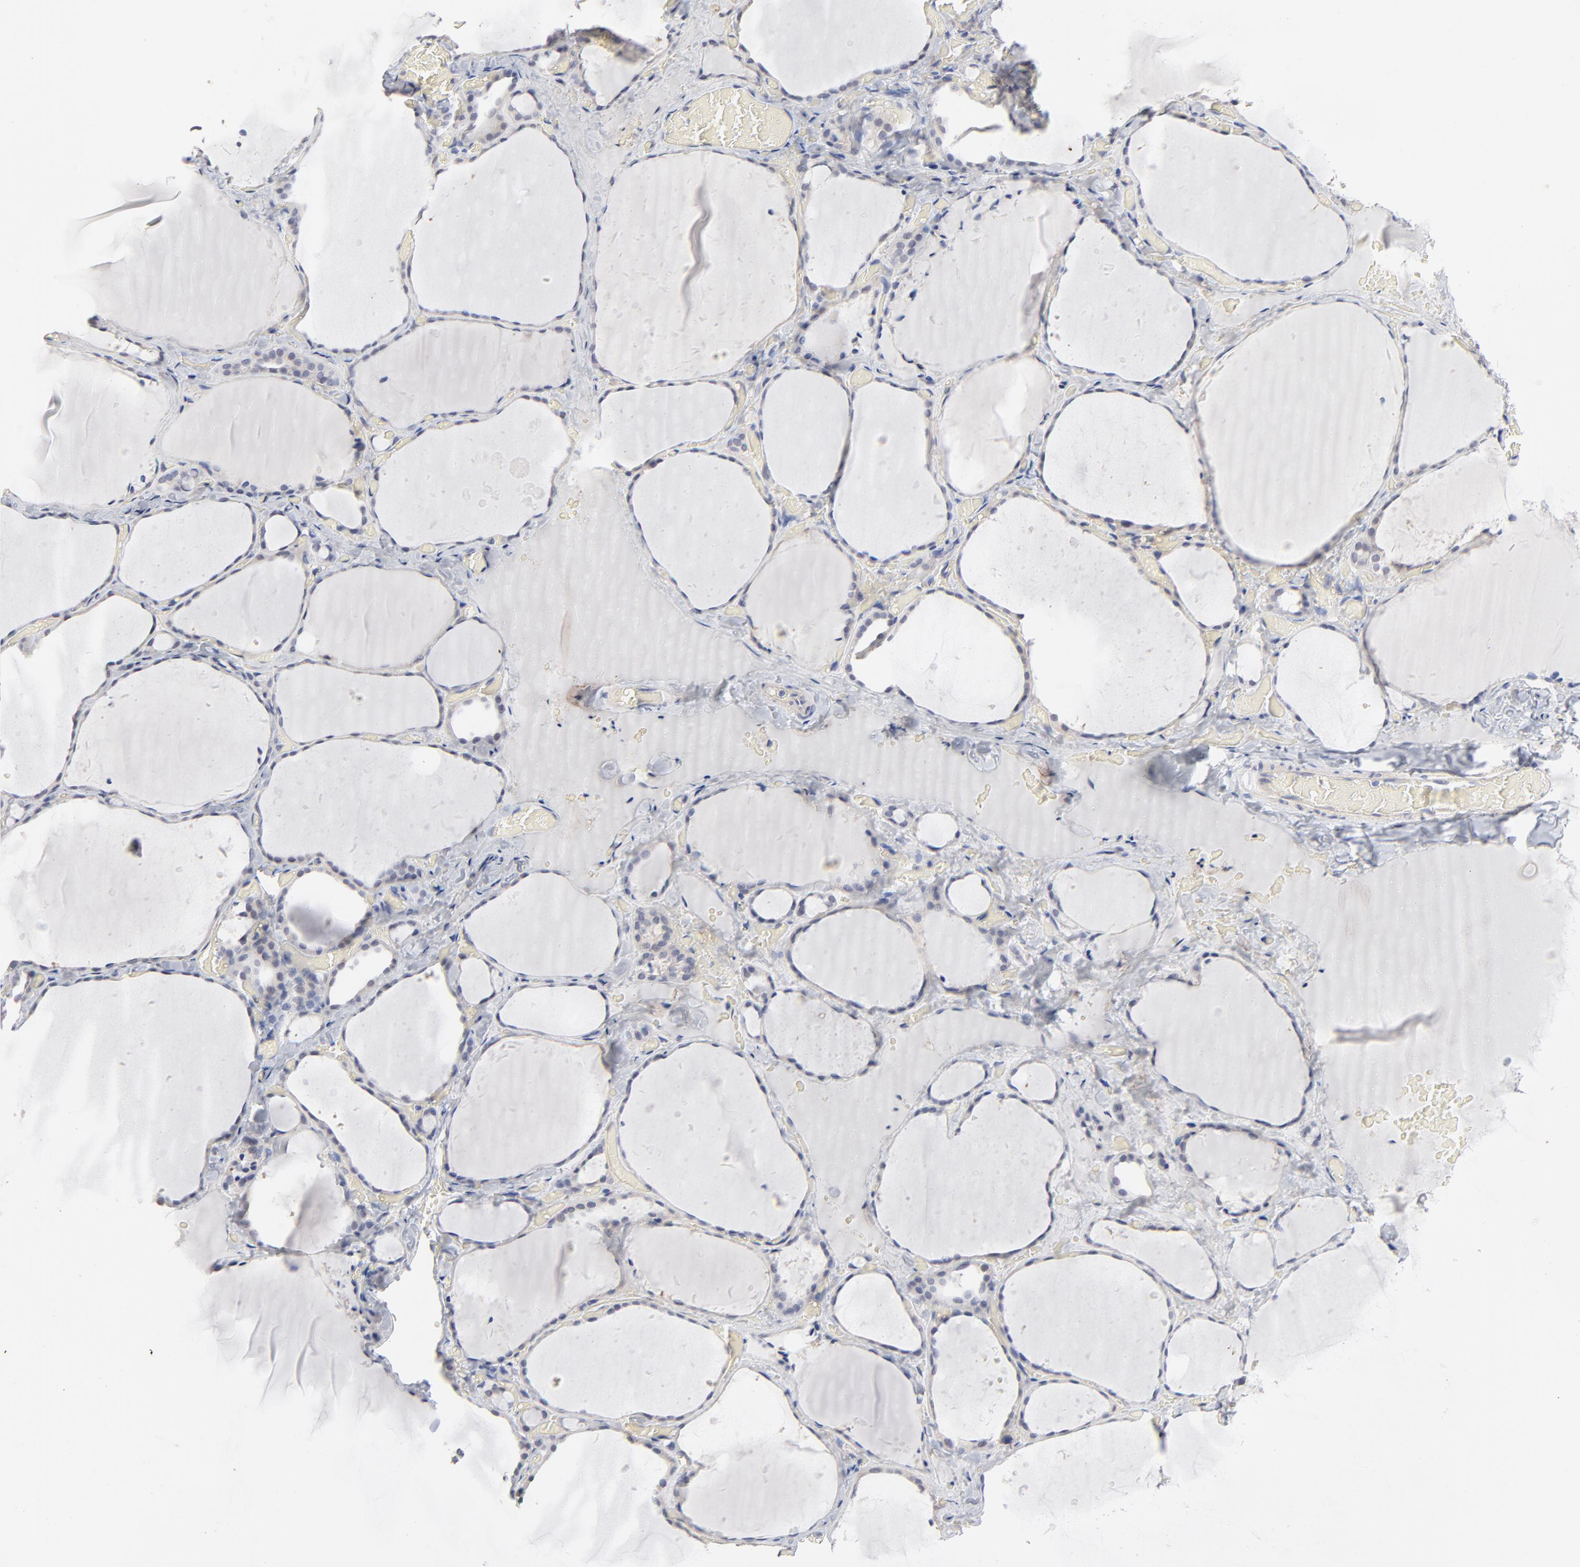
{"staining": {"intensity": "negative", "quantity": "none", "location": "none"}, "tissue": "thyroid gland", "cell_type": "Glandular cells", "image_type": "normal", "snomed": [{"axis": "morphology", "description": "Normal tissue, NOS"}, {"axis": "topography", "description": "Thyroid gland"}], "caption": "Normal thyroid gland was stained to show a protein in brown. There is no significant expression in glandular cells.", "gene": "SLC16A1", "patient": {"sex": "female", "age": 22}}